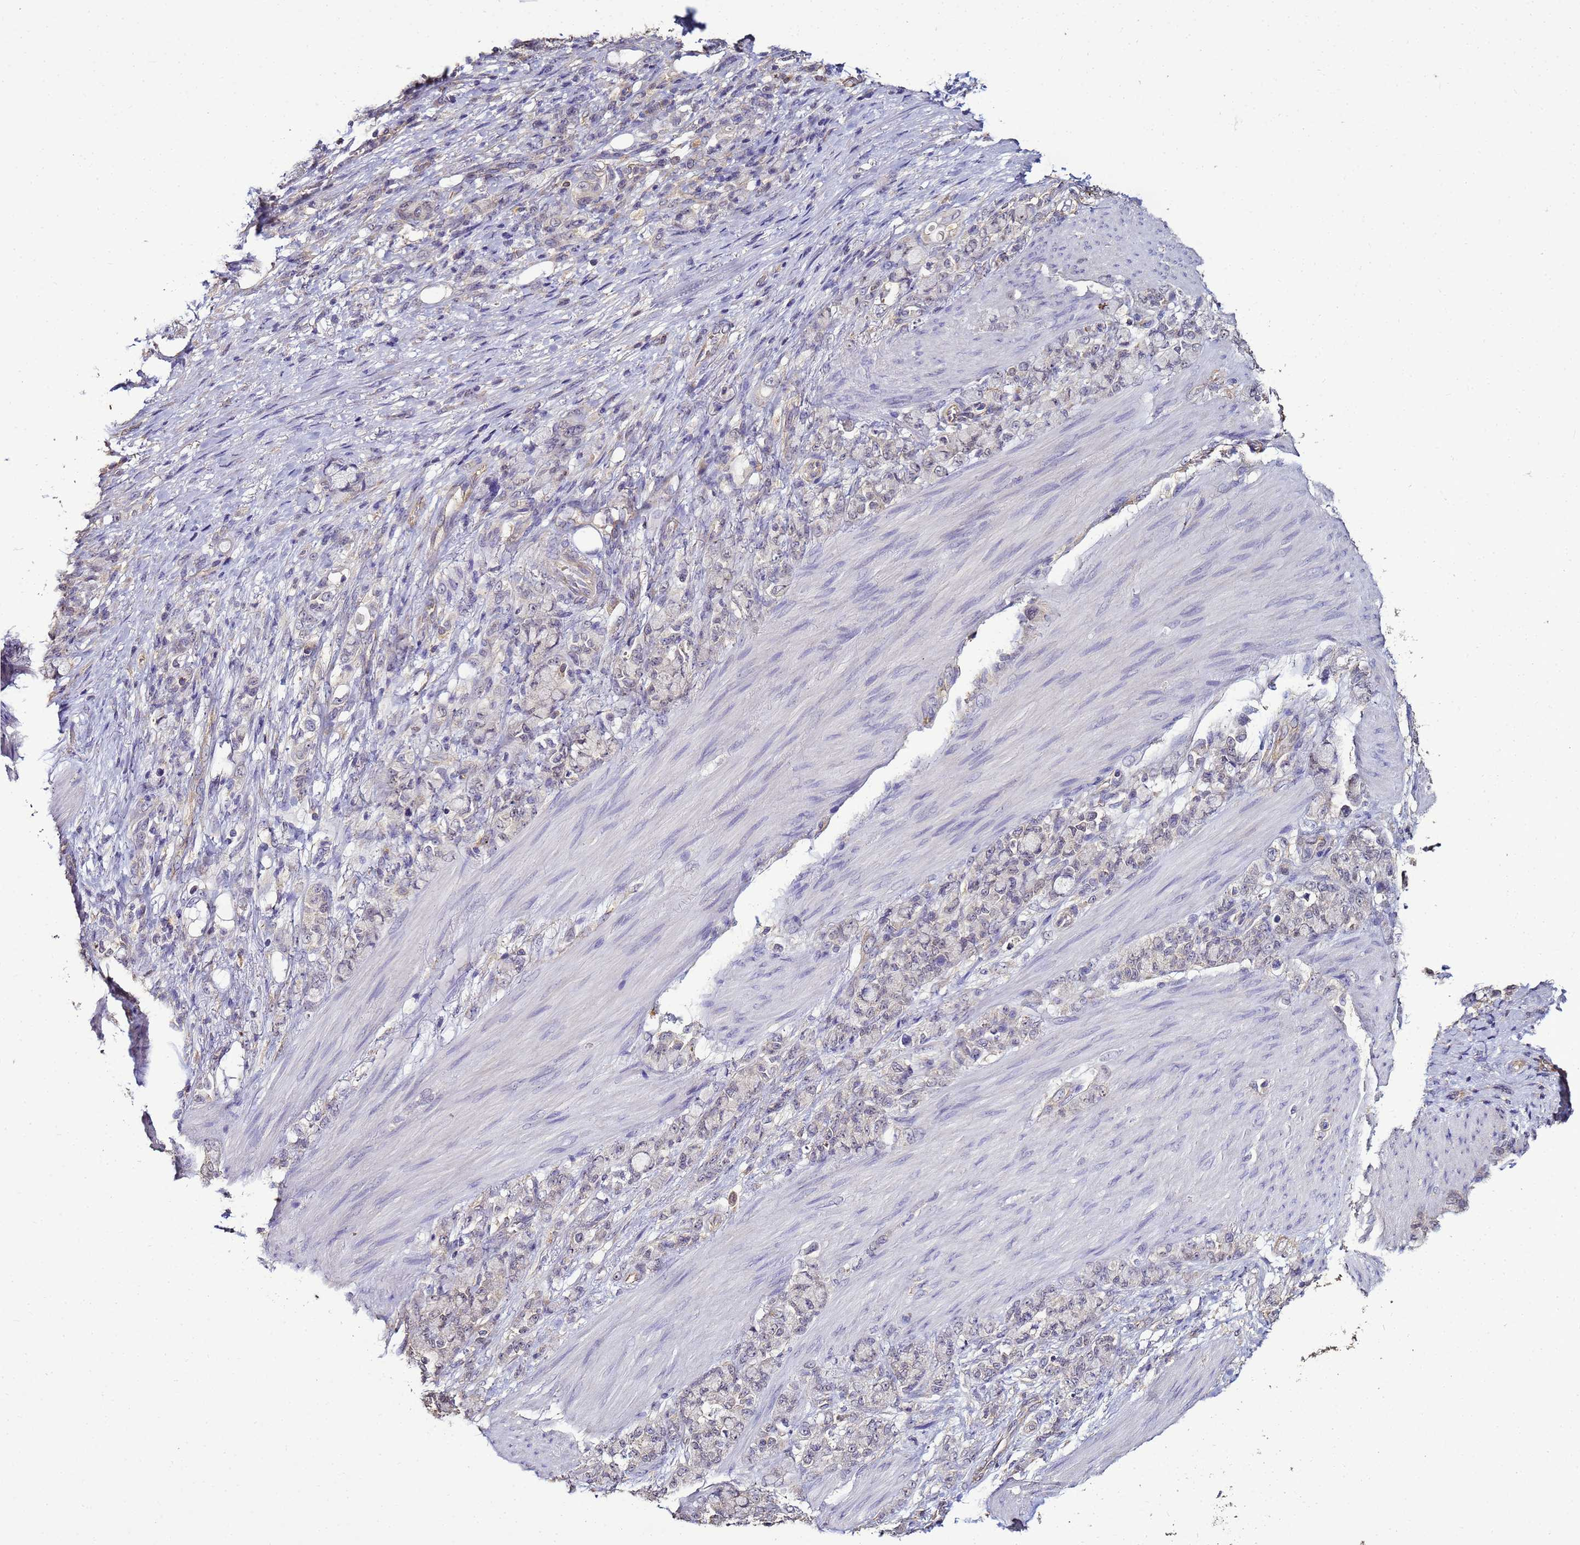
{"staining": {"intensity": "negative", "quantity": "none", "location": "none"}, "tissue": "stomach cancer", "cell_type": "Tumor cells", "image_type": "cancer", "snomed": [{"axis": "morphology", "description": "Normal tissue, NOS"}, {"axis": "morphology", "description": "Adenocarcinoma, NOS"}, {"axis": "topography", "description": "Stomach"}], "caption": "This histopathology image is of stomach cancer (adenocarcinoma) stained with immunohistochemistry to label a protein in brown with the nuclei are counter-stained blue. There is no expression in tumor cells.", "gene": "ENOPH1", "patient": {"sex": "female", "age": 79}}